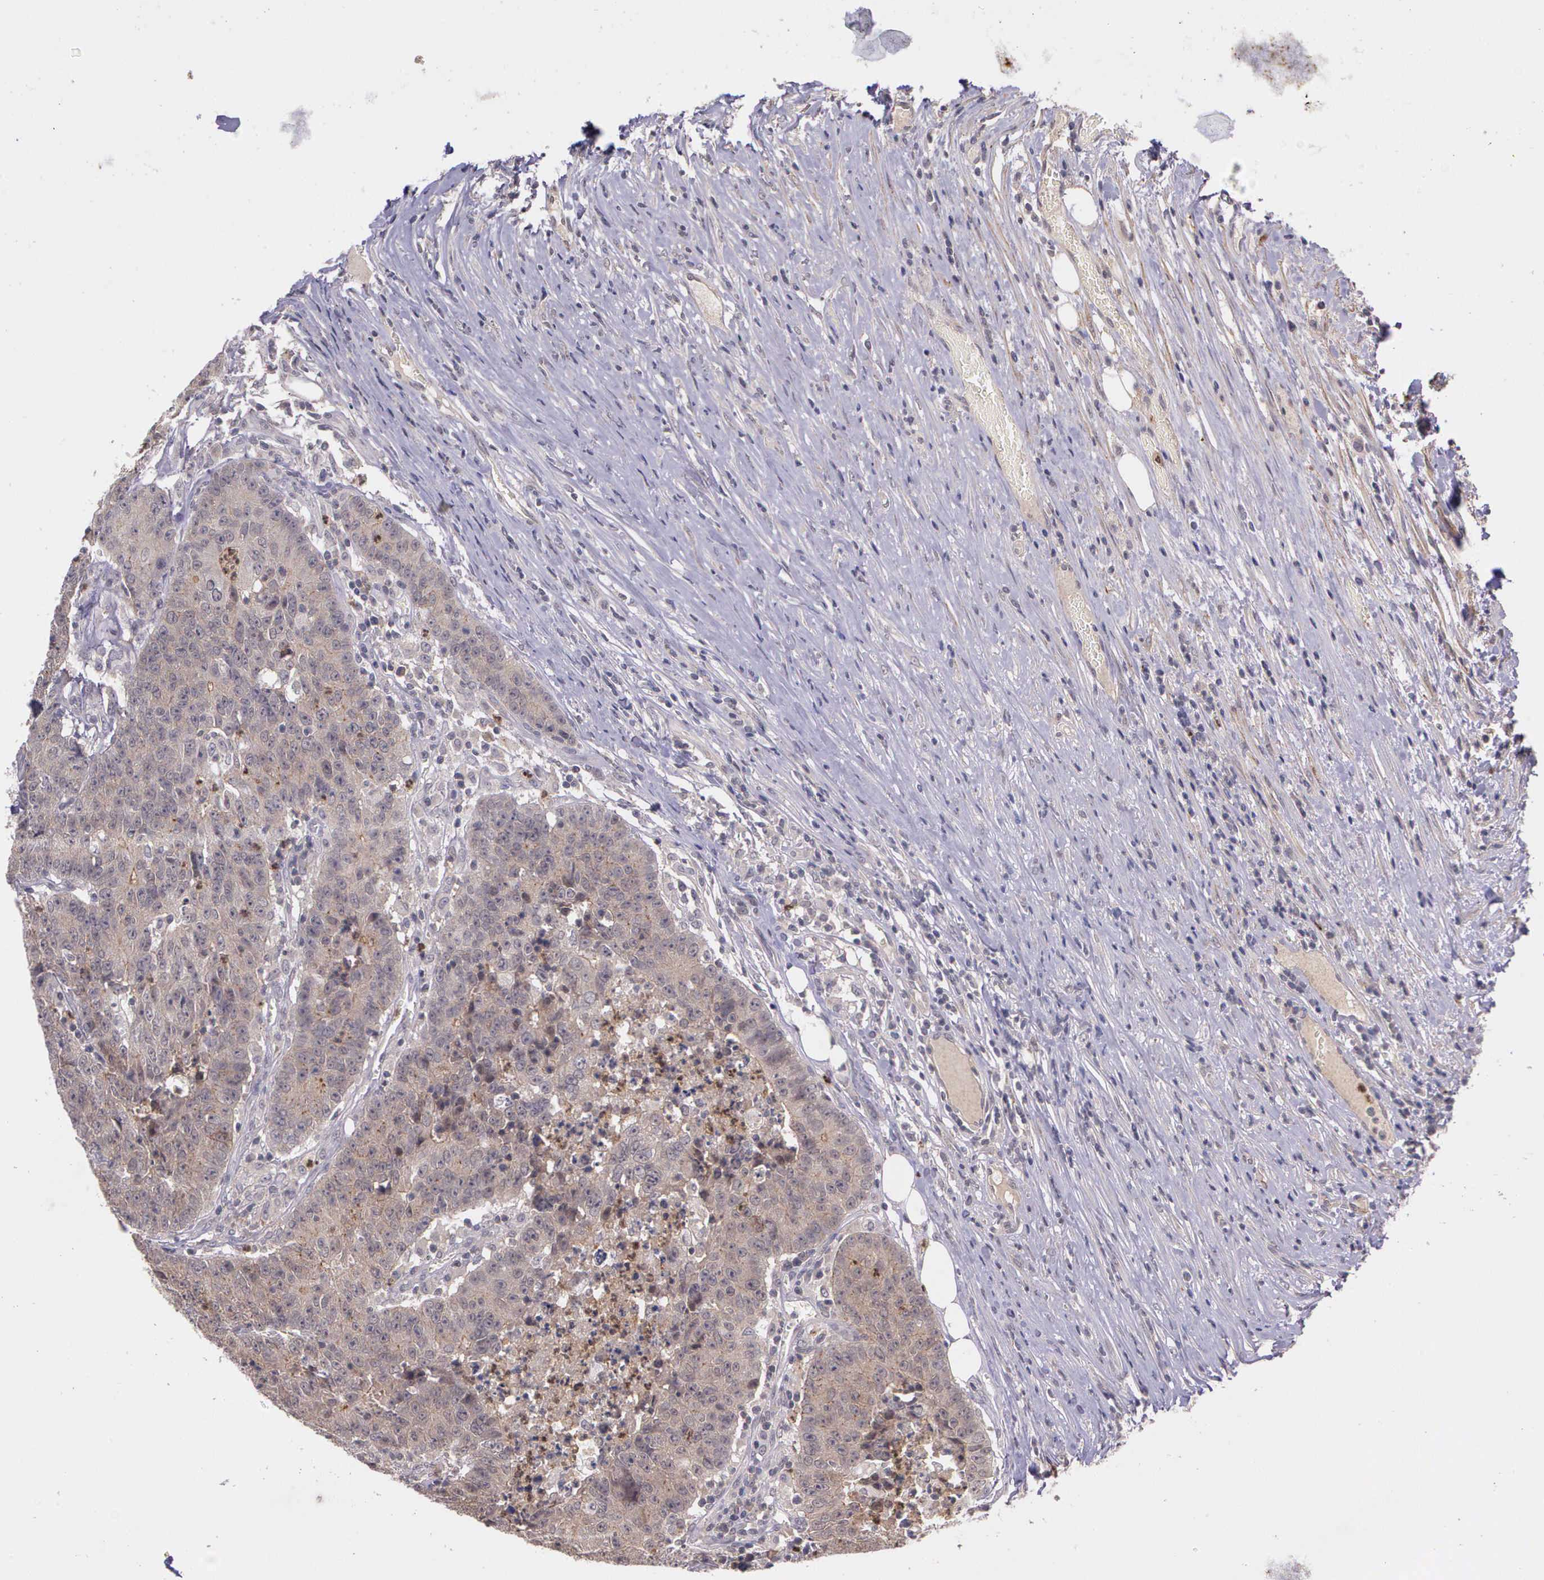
{"staining": {"intensity": "weak", "quantity": ">75%", "location": "cytoplasmic/membranous"}, "tissue": "colorectal cancer", "cell_type": "Tumor cells", "image_type": "cancer", "snomed": [{"axis": "morphology", "description": "Adenocarcinoma, NOS"}, {"axis": "topography", "description": "Colon"}], "caption": "Colorectal cancer stained with a brown dye displays weak cytoplasmic/membranous positive positivity in approximately >75% of tumor cells.", "gene": "PRICKLE3", "patient": {"sex": "female", "age": 53}}